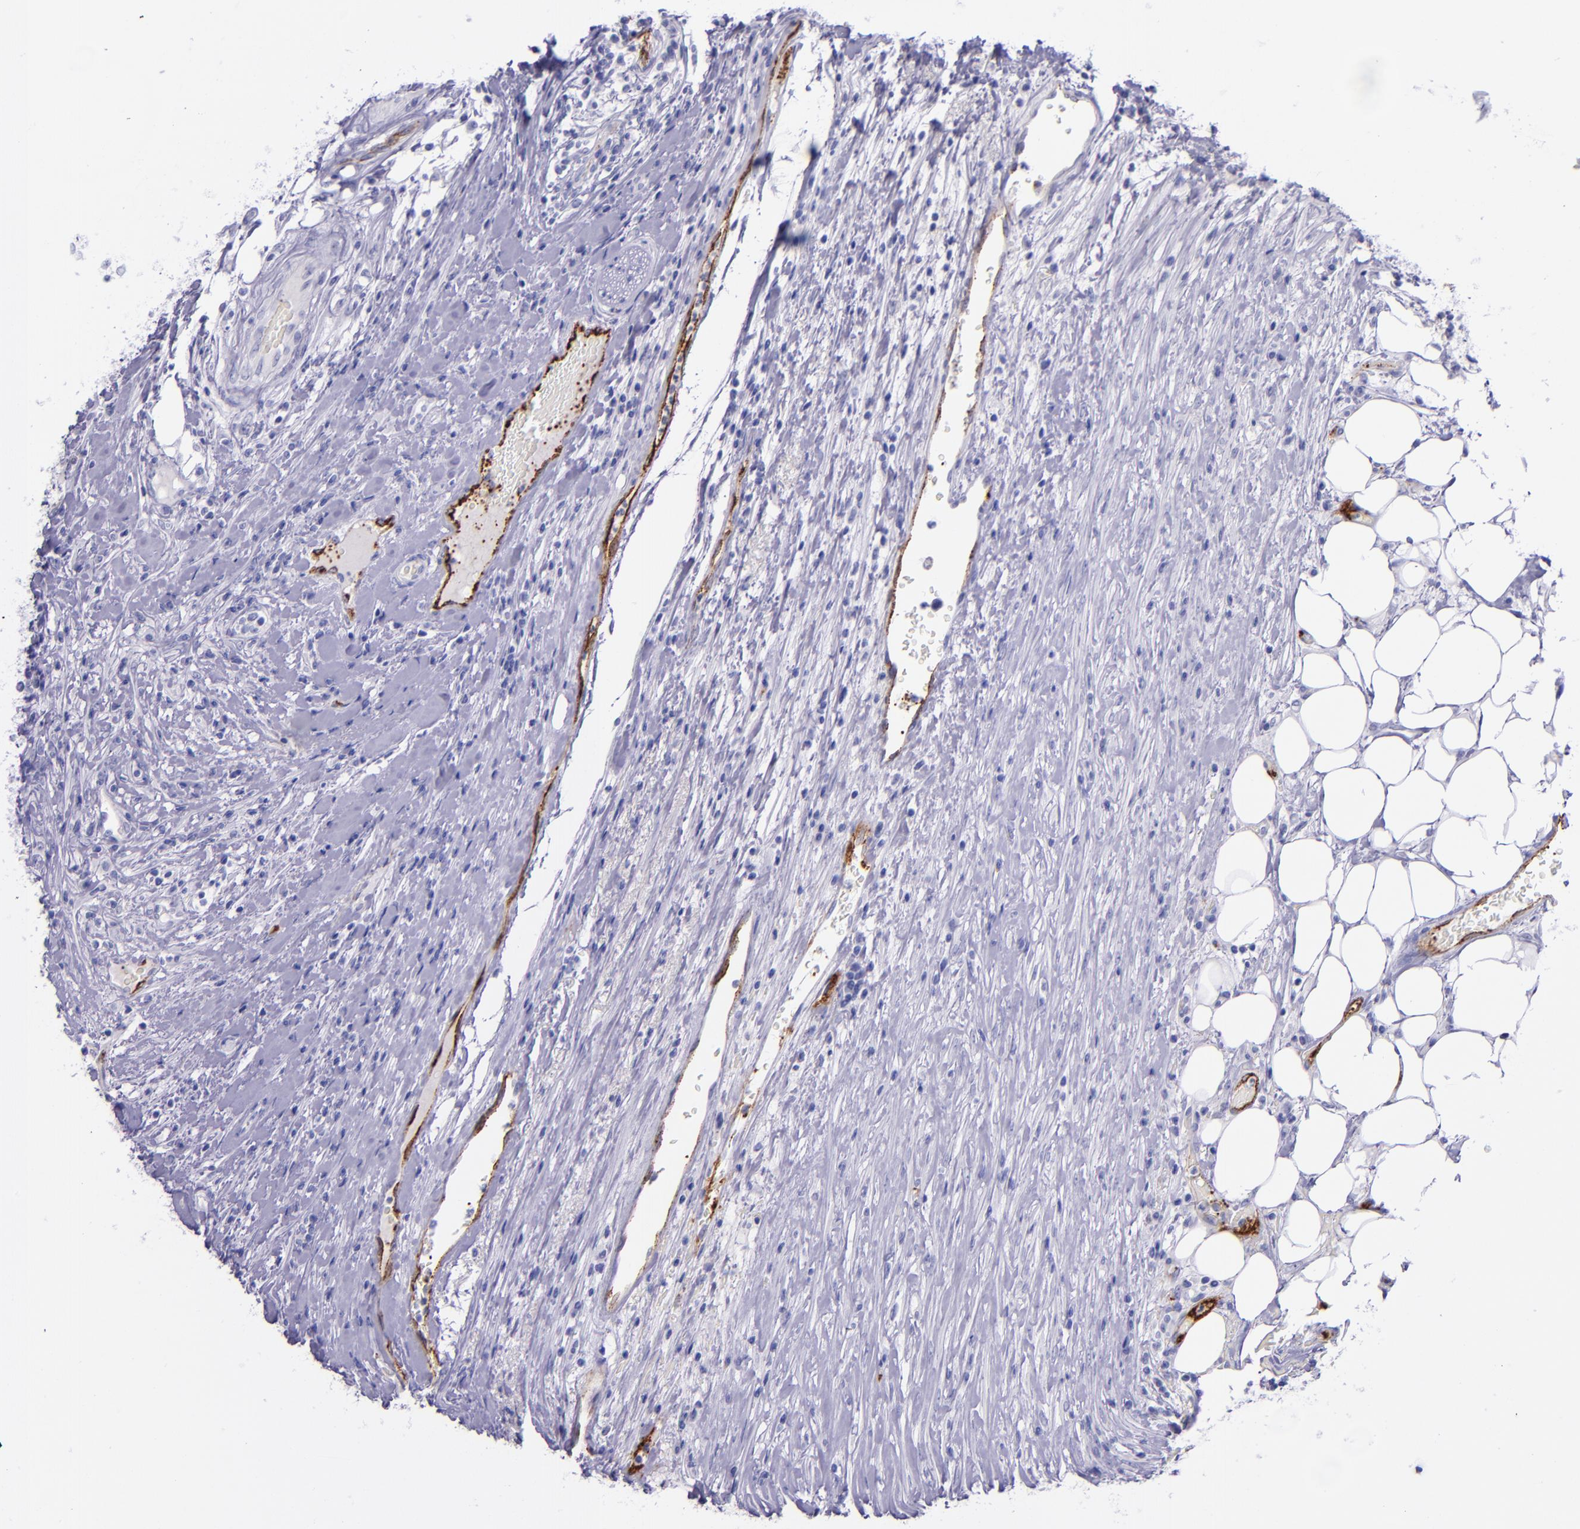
{"staining": {"intensity": "negative", "quantity": "none", "location": "none"}, "tissue": "colorectal cancer", "cell_type": "Tumor cells", "image_type": "cancer", "snomed": [{"axis": "morphology", "description": "Adenocarcinoma, NOS"}, {"axis": "topography", "description": "Colon"}], "caption": "High power microscopy photomicrograph of an immunohistochemistry (IHC) histopathology image of colorectal cancer (adenocarcinoma), revealing no significant expression in tumor cells.", "gene": "SELE", "patient": {"sex": "female", "age": 53}}